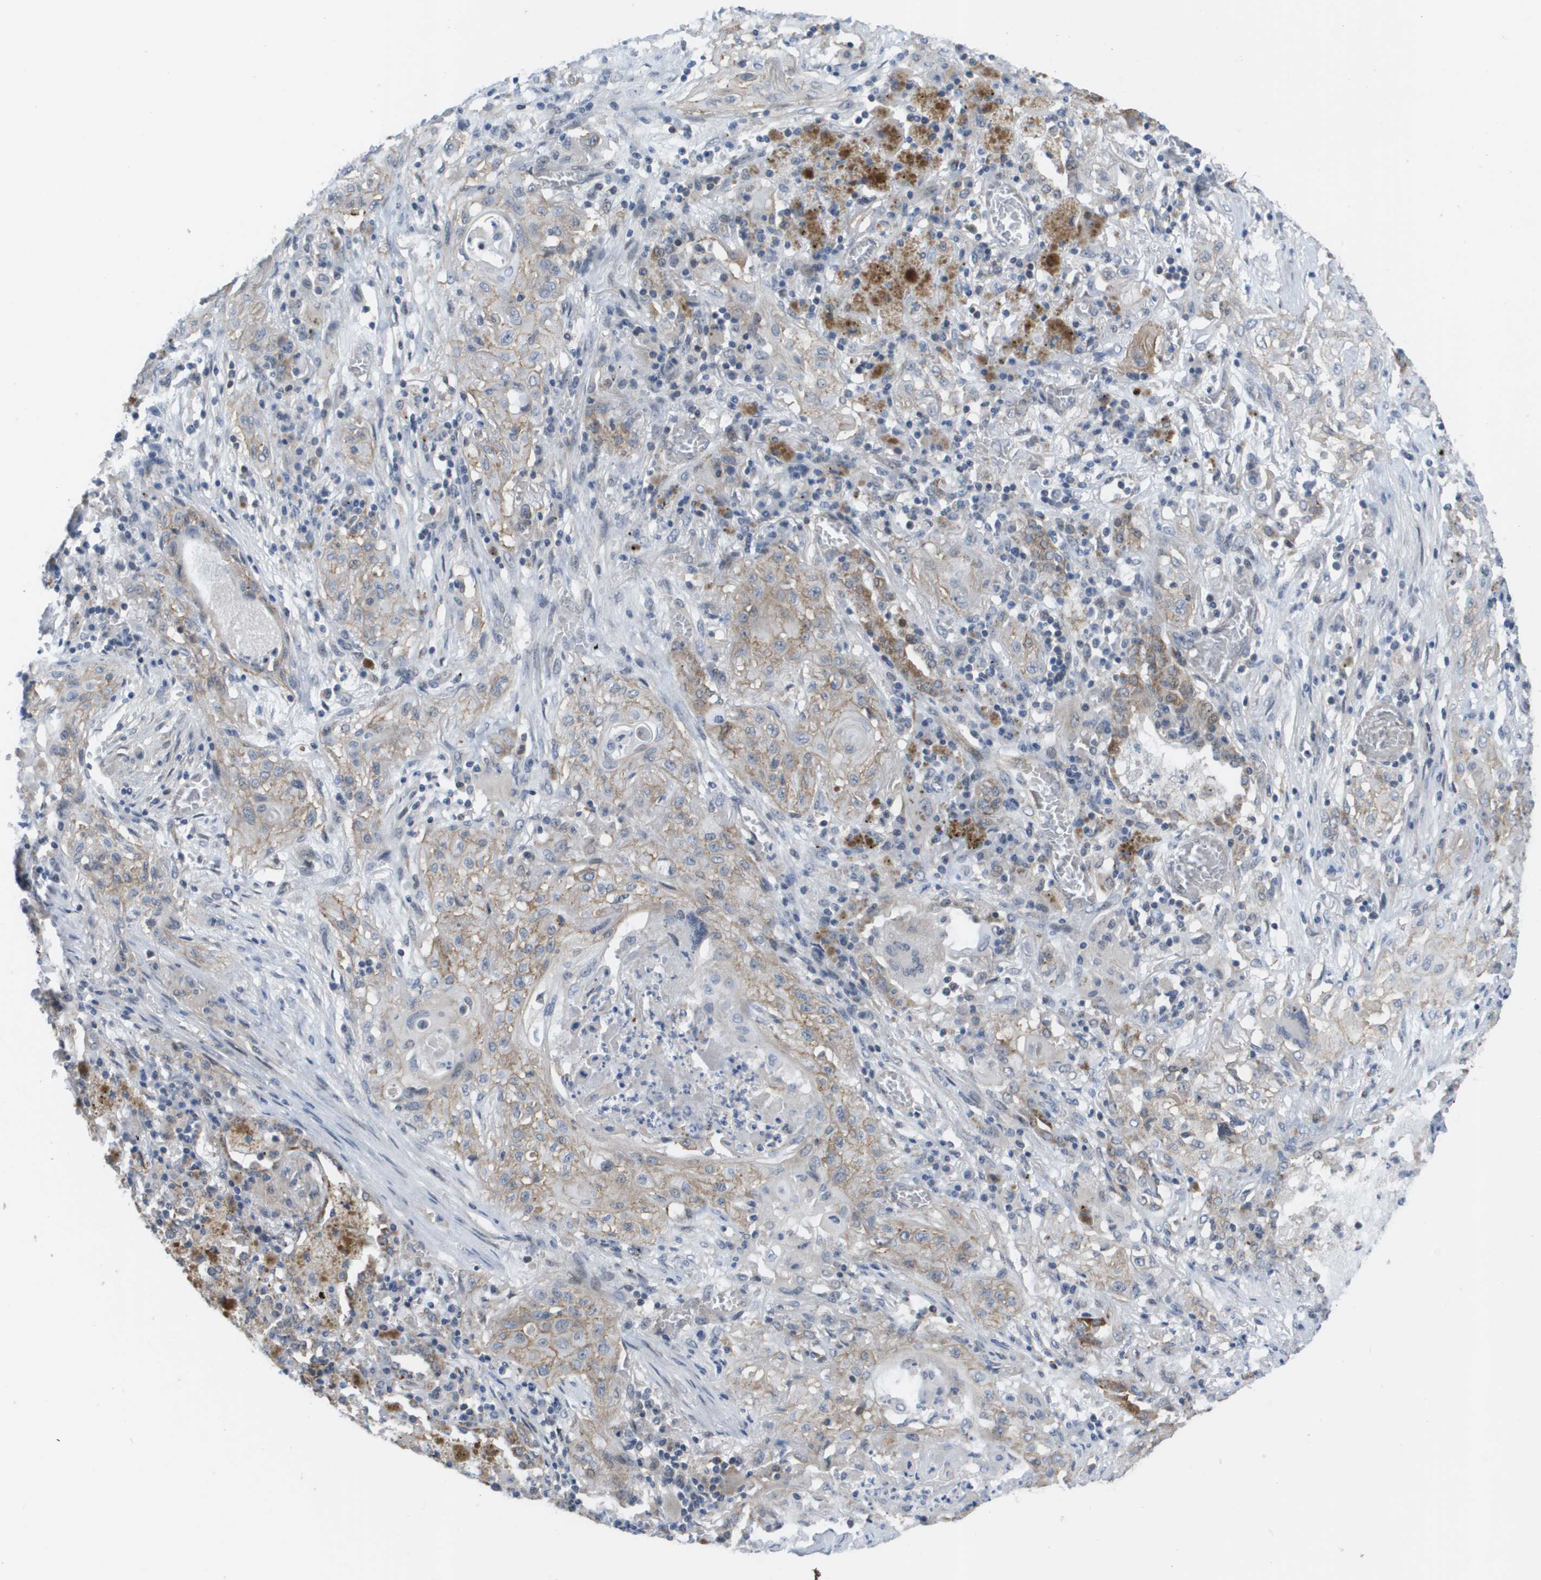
{"staining": {"intensity": "weak", "quantity": "25%-75%", "location": "cytoplasmic/membranous"}, "tissue": "lung cancer", "cell_type": "Tumor cells", "image_type": "cancer", "snomed": [{"axis": "morphology", "description": "Squamous cell carcinoma, NOS"}, {"axis": "topography", "description": "Lung"}], "caption": "A high-resolution histopathology image shows immunohistochemistry staining of lung cancer, which exhibits weak cytoplasmic/membranous expression in about 25%-75% of tumor cells. (DAB (3,3'-diaminobenzidine) IHC, brown staining for protein, blue staining for nuclei).", "gene": "MTARC2", "patient": {"sex": "female", "age": 47}}